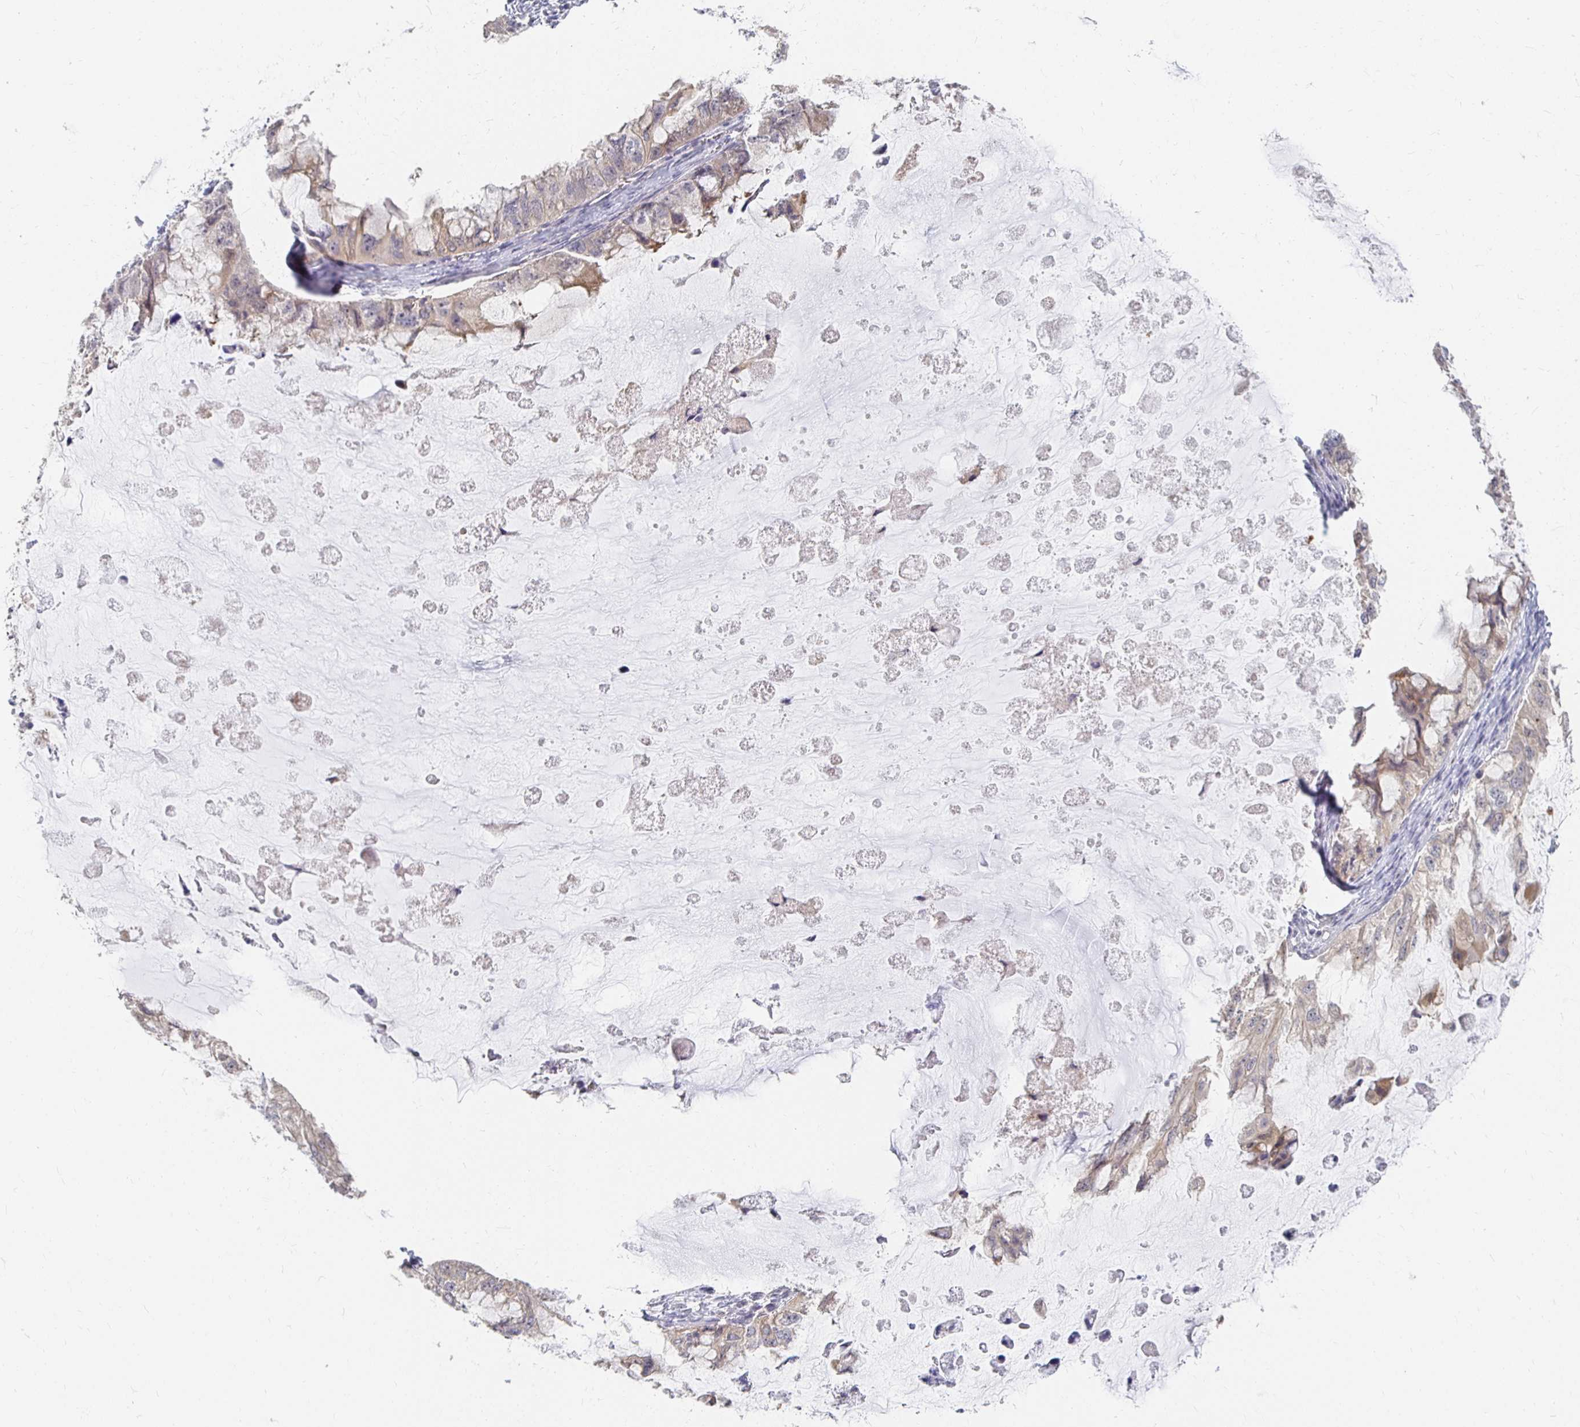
{"staining": {"intensity": "weak", "quantity": "25%-75%", "location": "cytoplasmic/membranous"}, "tissue": "ovarian cancer", "cell_type": "Tumor cells", "image_type": "cancer", "snomed": [{"axis": "morphology", "description": "Cystadenocarcinoma, mucinous, NOS"}, {"axis": "topography", "description": "Ovary"}], "caption": "Ovarian cancer (mucinous cystadenocarcinoma) stained for a protein exhibits weak cytoplasmic/membranous positivity in tumor cells.", "gene": "FKRP", "patient": {"sex": "female", "age": 72}}